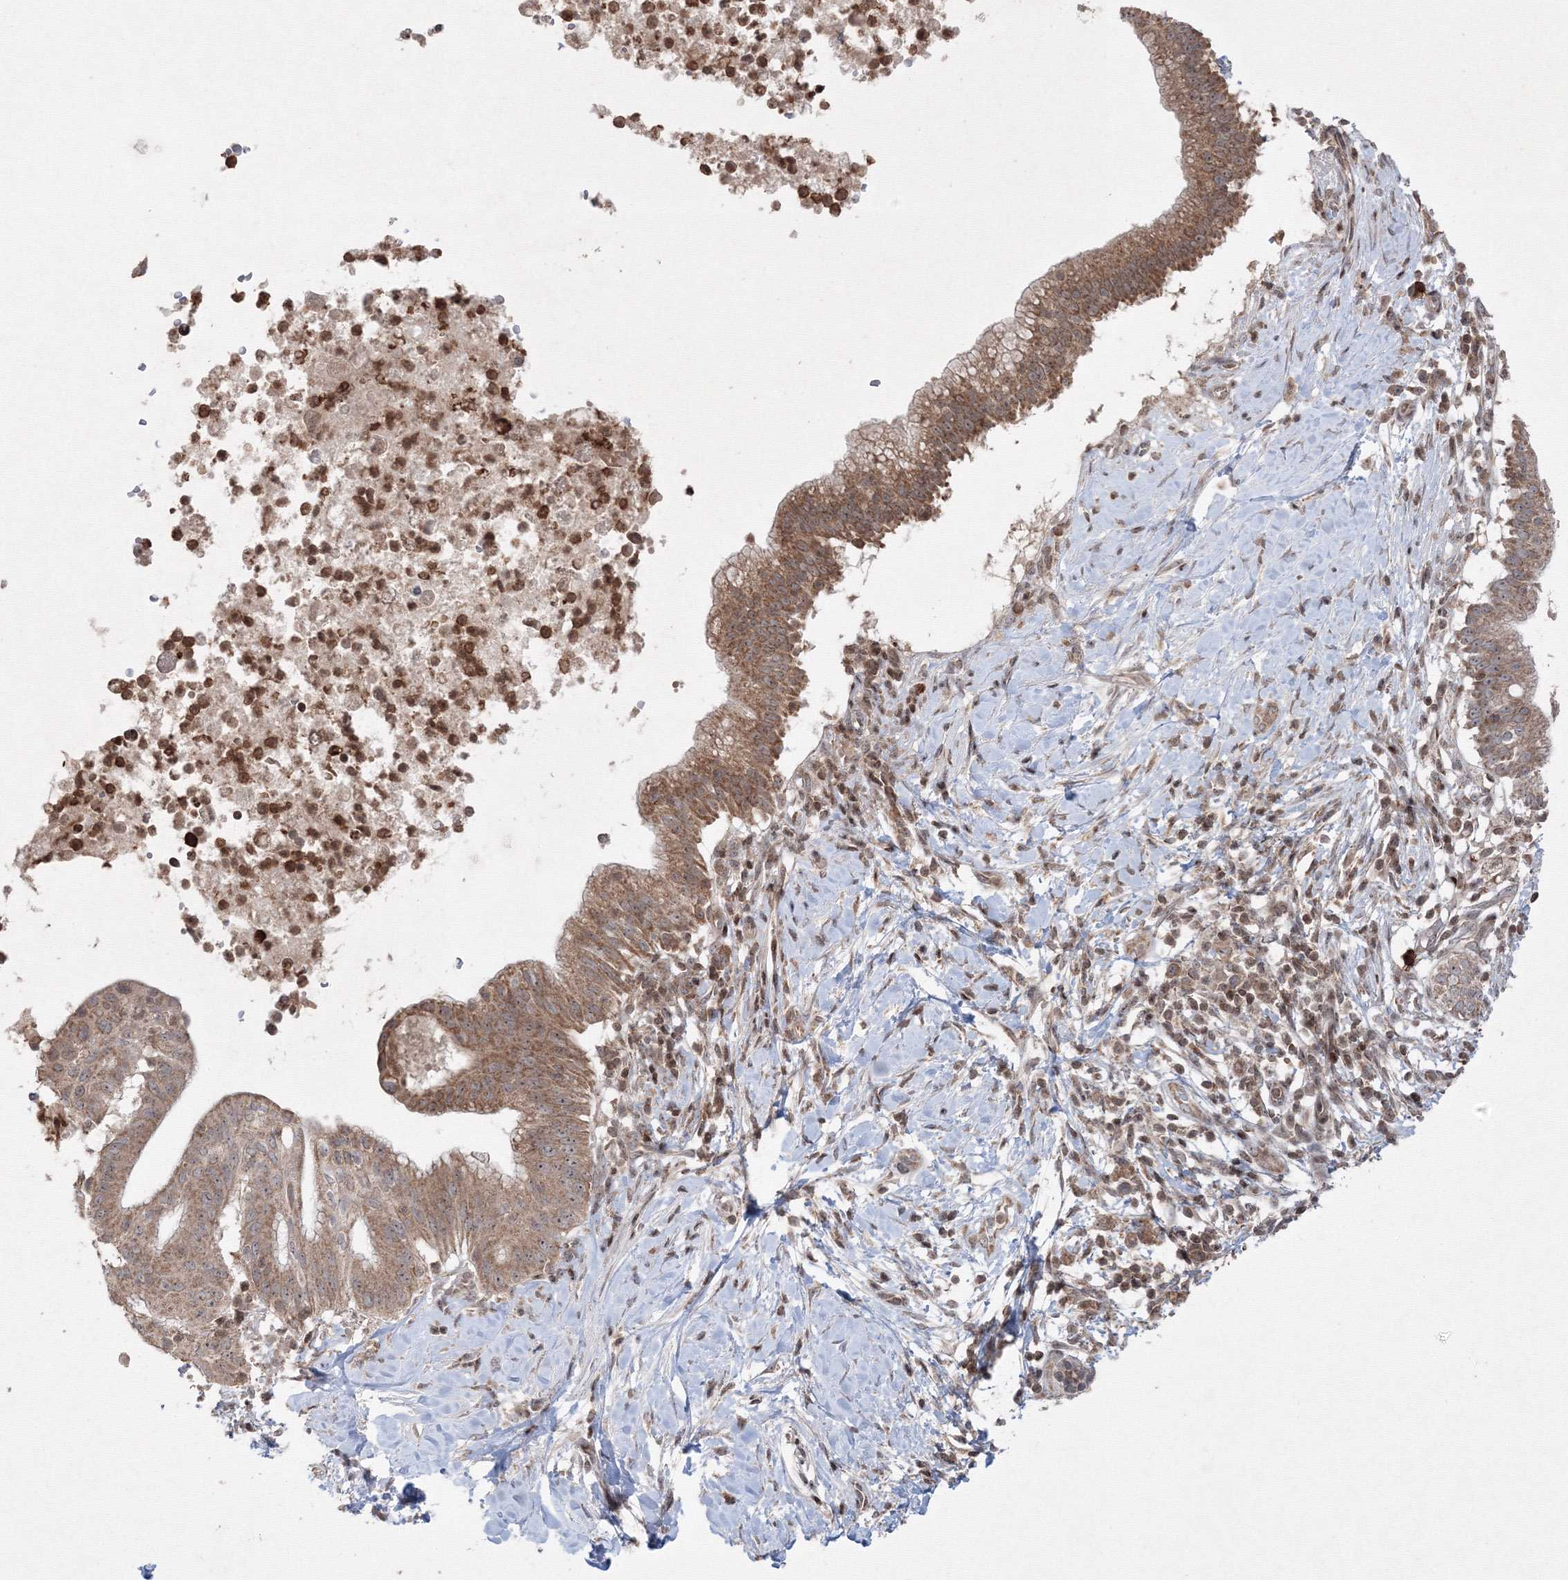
{"staining": {"intensity": "moderate", "quantity": ">75%", "location": "cytoplasmic/membranous"}, "tissue": "pancreatic cancer", "cell_type": "Tumor cells", "image_type": "cancer", "snomed": [{"axis": "morphology", "description": "Adenocarcinoma, NOS"}, {"axis": "topography", "description": "Pancreas"}], "caption": "Immunohistochemistry (IHC) image of pancreatic cancer stained for a protein (brown), which exhibits medium levels of moderate cytoplasmic/membranous expression in approximately >75% of tumor cells.", "gene": "MKRN2", "patient": {"sex": "male", "age": 68}}